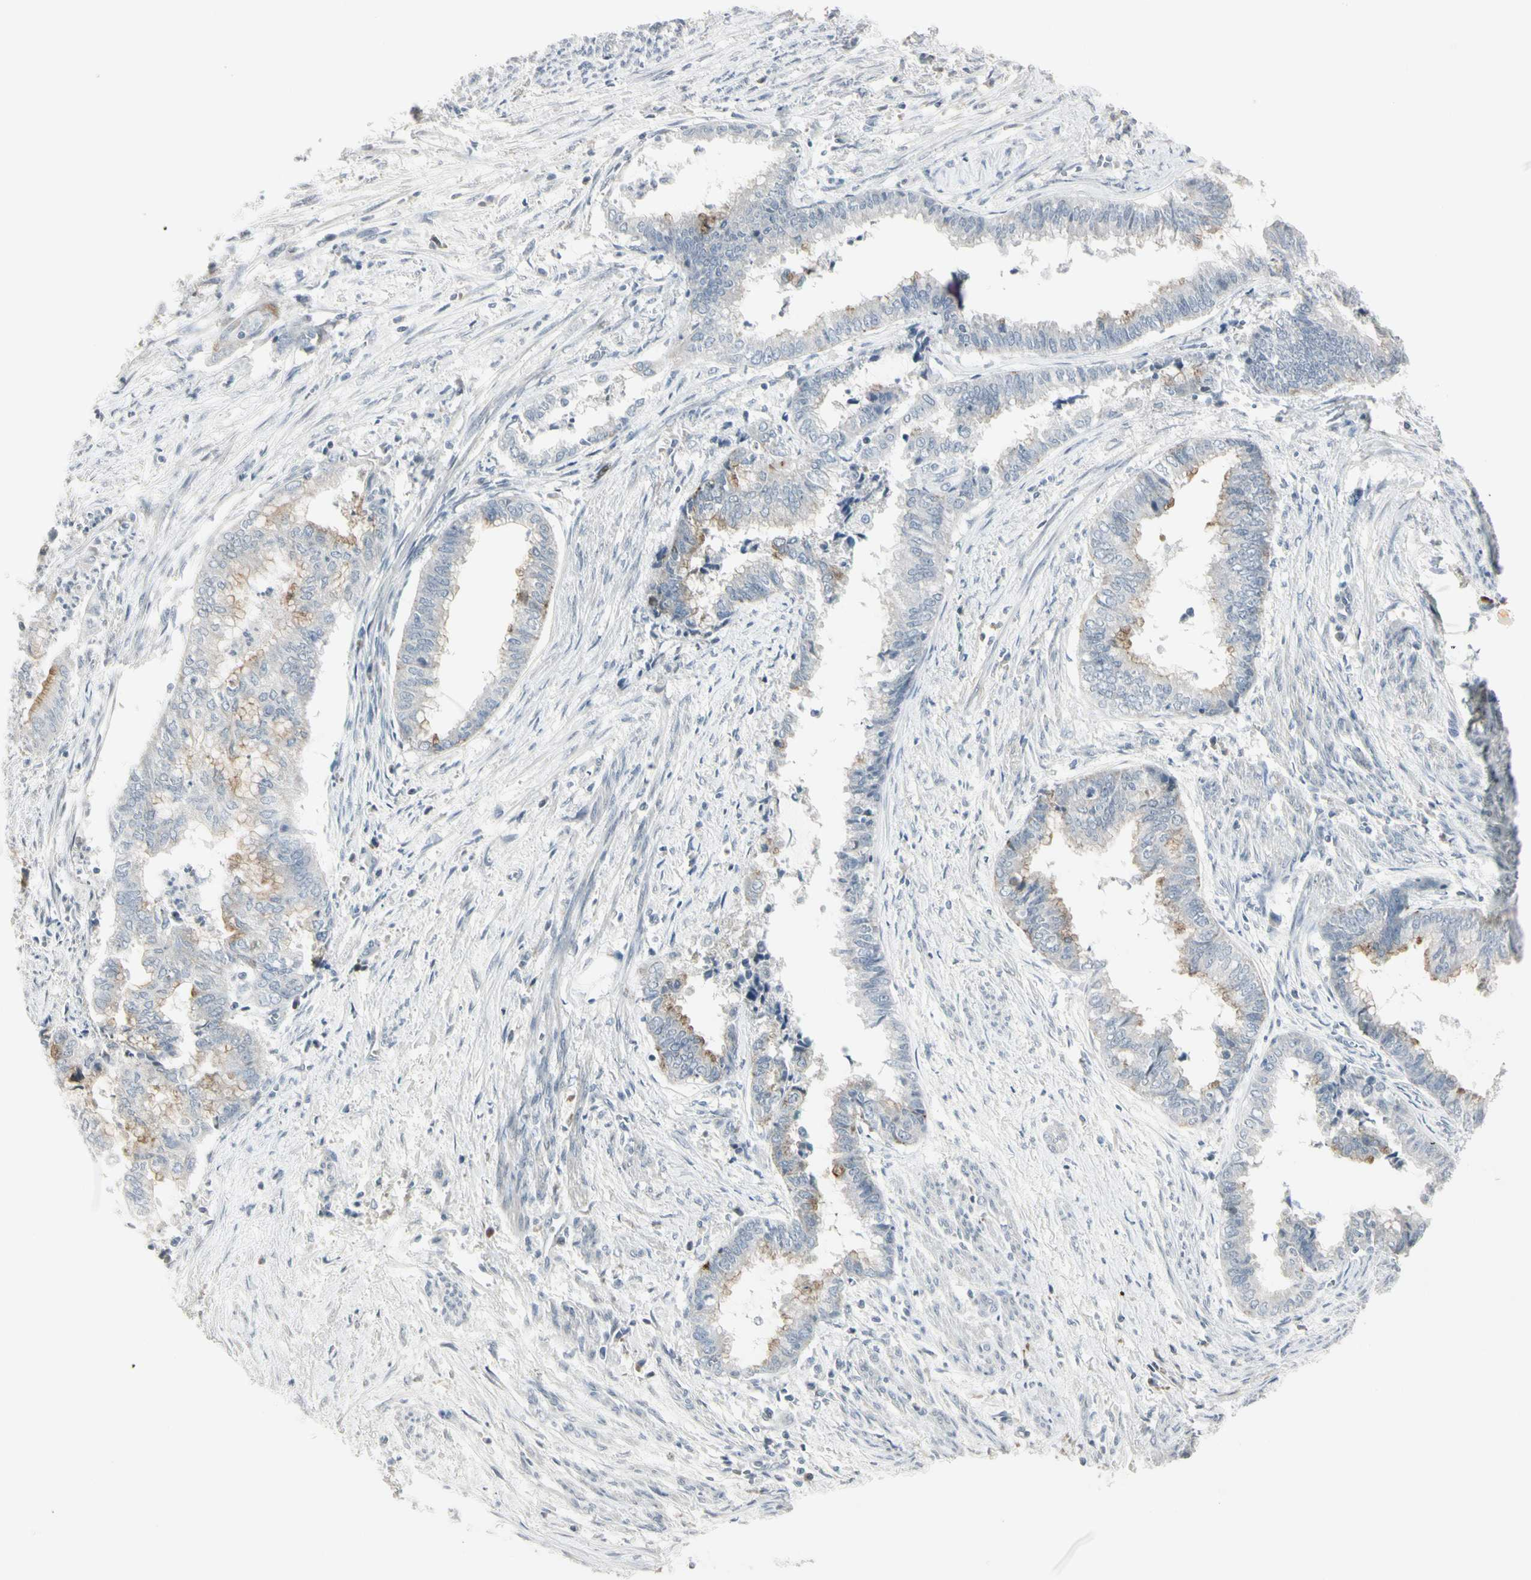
{"staining": {"intensity": "moderate", "quantity": "<25%", "location": "cytoplasmic/membranous"}, "tissue": "endometrial cancer", "cell_type": "Tumor cells", "image_type": "cancer", "snomed": [{"axis": "morphology", "description": "Necrosis, NOS"}, {"axis": "morphology", "description": "Adenocarcinoma, NOS"}, {"axis": "topography", "description": "Endometrium"}], "caption": "Protein expression analysis of endometrial cancer reveals moderate cytoplasmic/membranous staining in approximately <25% of tumor cells.", "gene": "DMPK", "patient": {"sex": "female", "age": 79}}